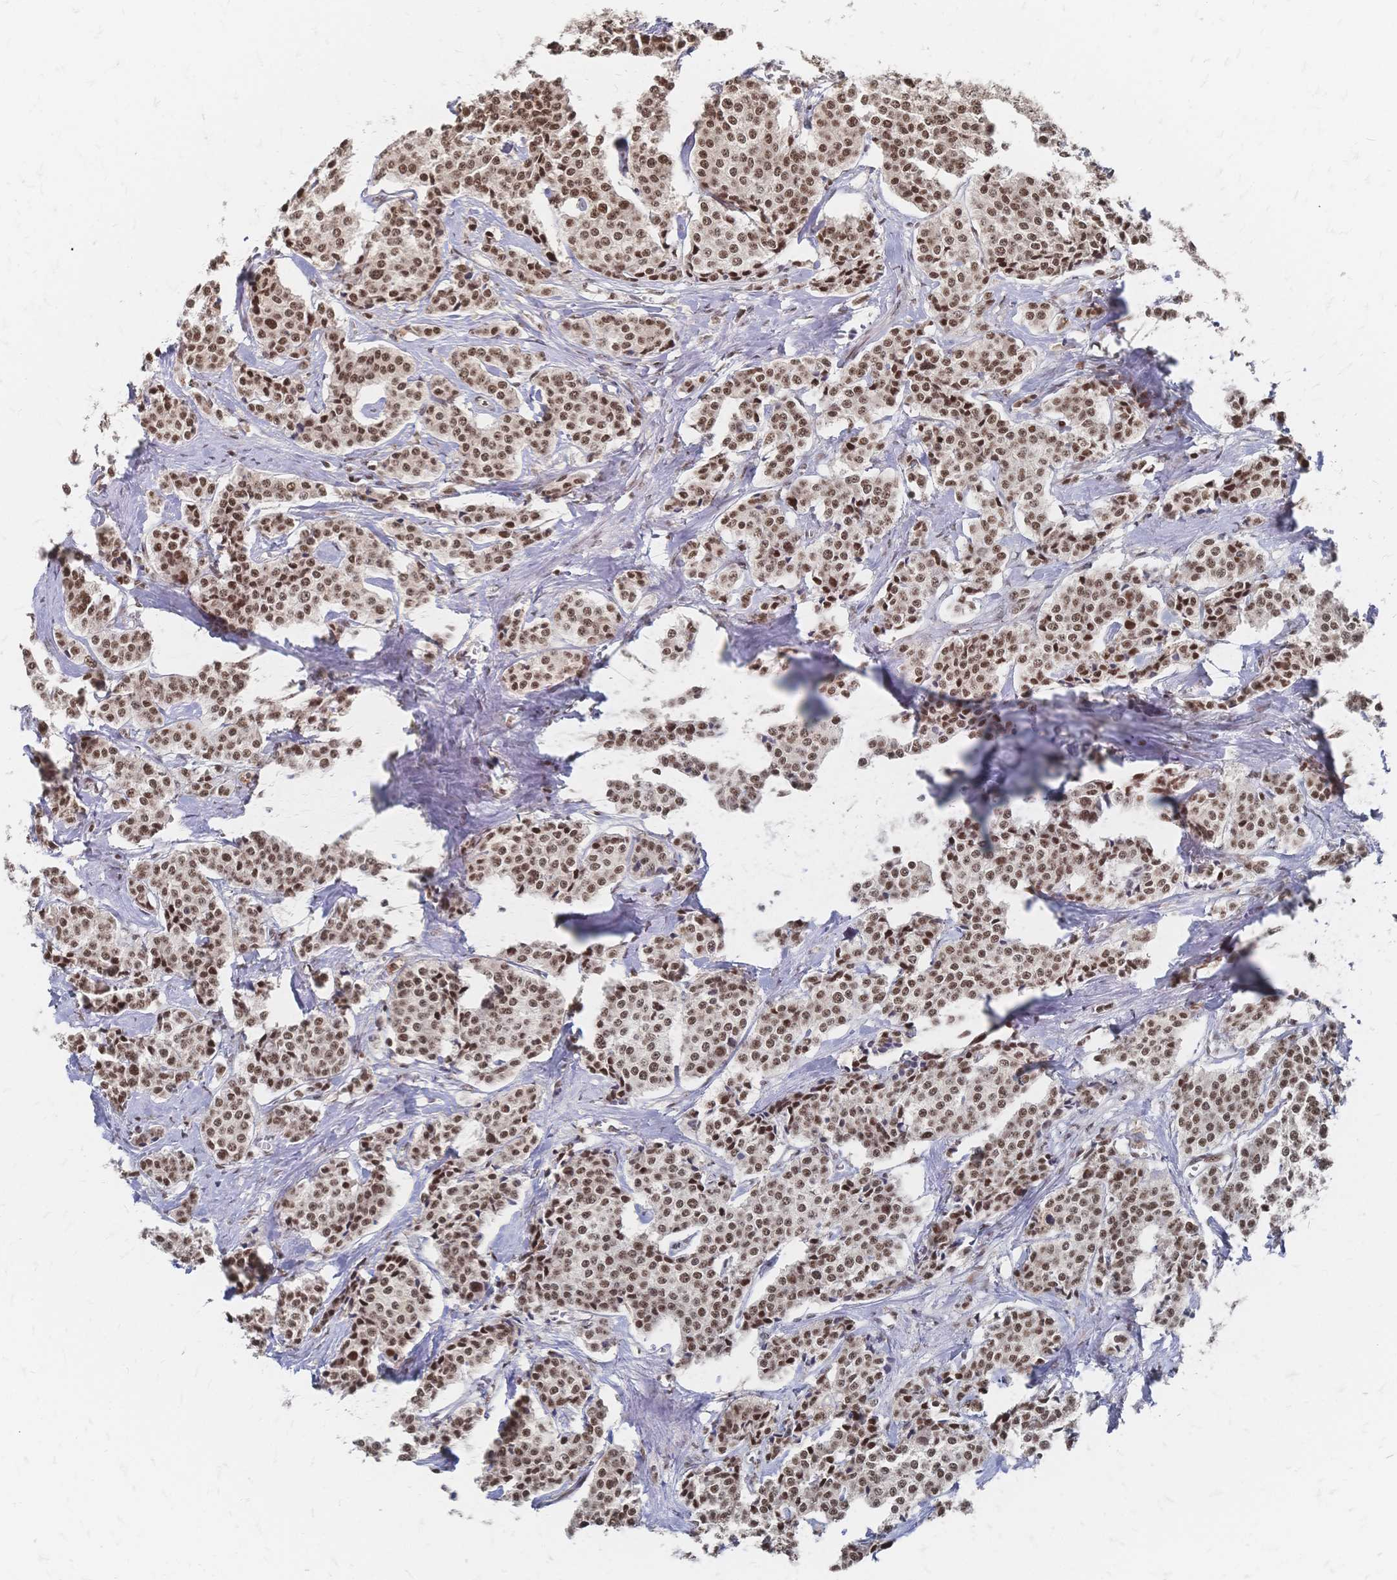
{"staining": {"intensity": "moderate", "quantity": ">75%", "location": "nuclear"}, "tissue": "carcinoid", "cell_type": "Tumor cells", "image_type": "cancer", "snomed": [{"axis": "morphology", "description": "Carcinoid, malignant, NOS"}, {"axis": "topography", "description": "Small intestine"}], "caption": "This is a photomicrograph of immunohistochemistry staining of carcinoid, which shows moderate positivity in the nuclear of tumor cells.", "gene": "NELFA", "patient": {"sex": "female", "age": 64}}